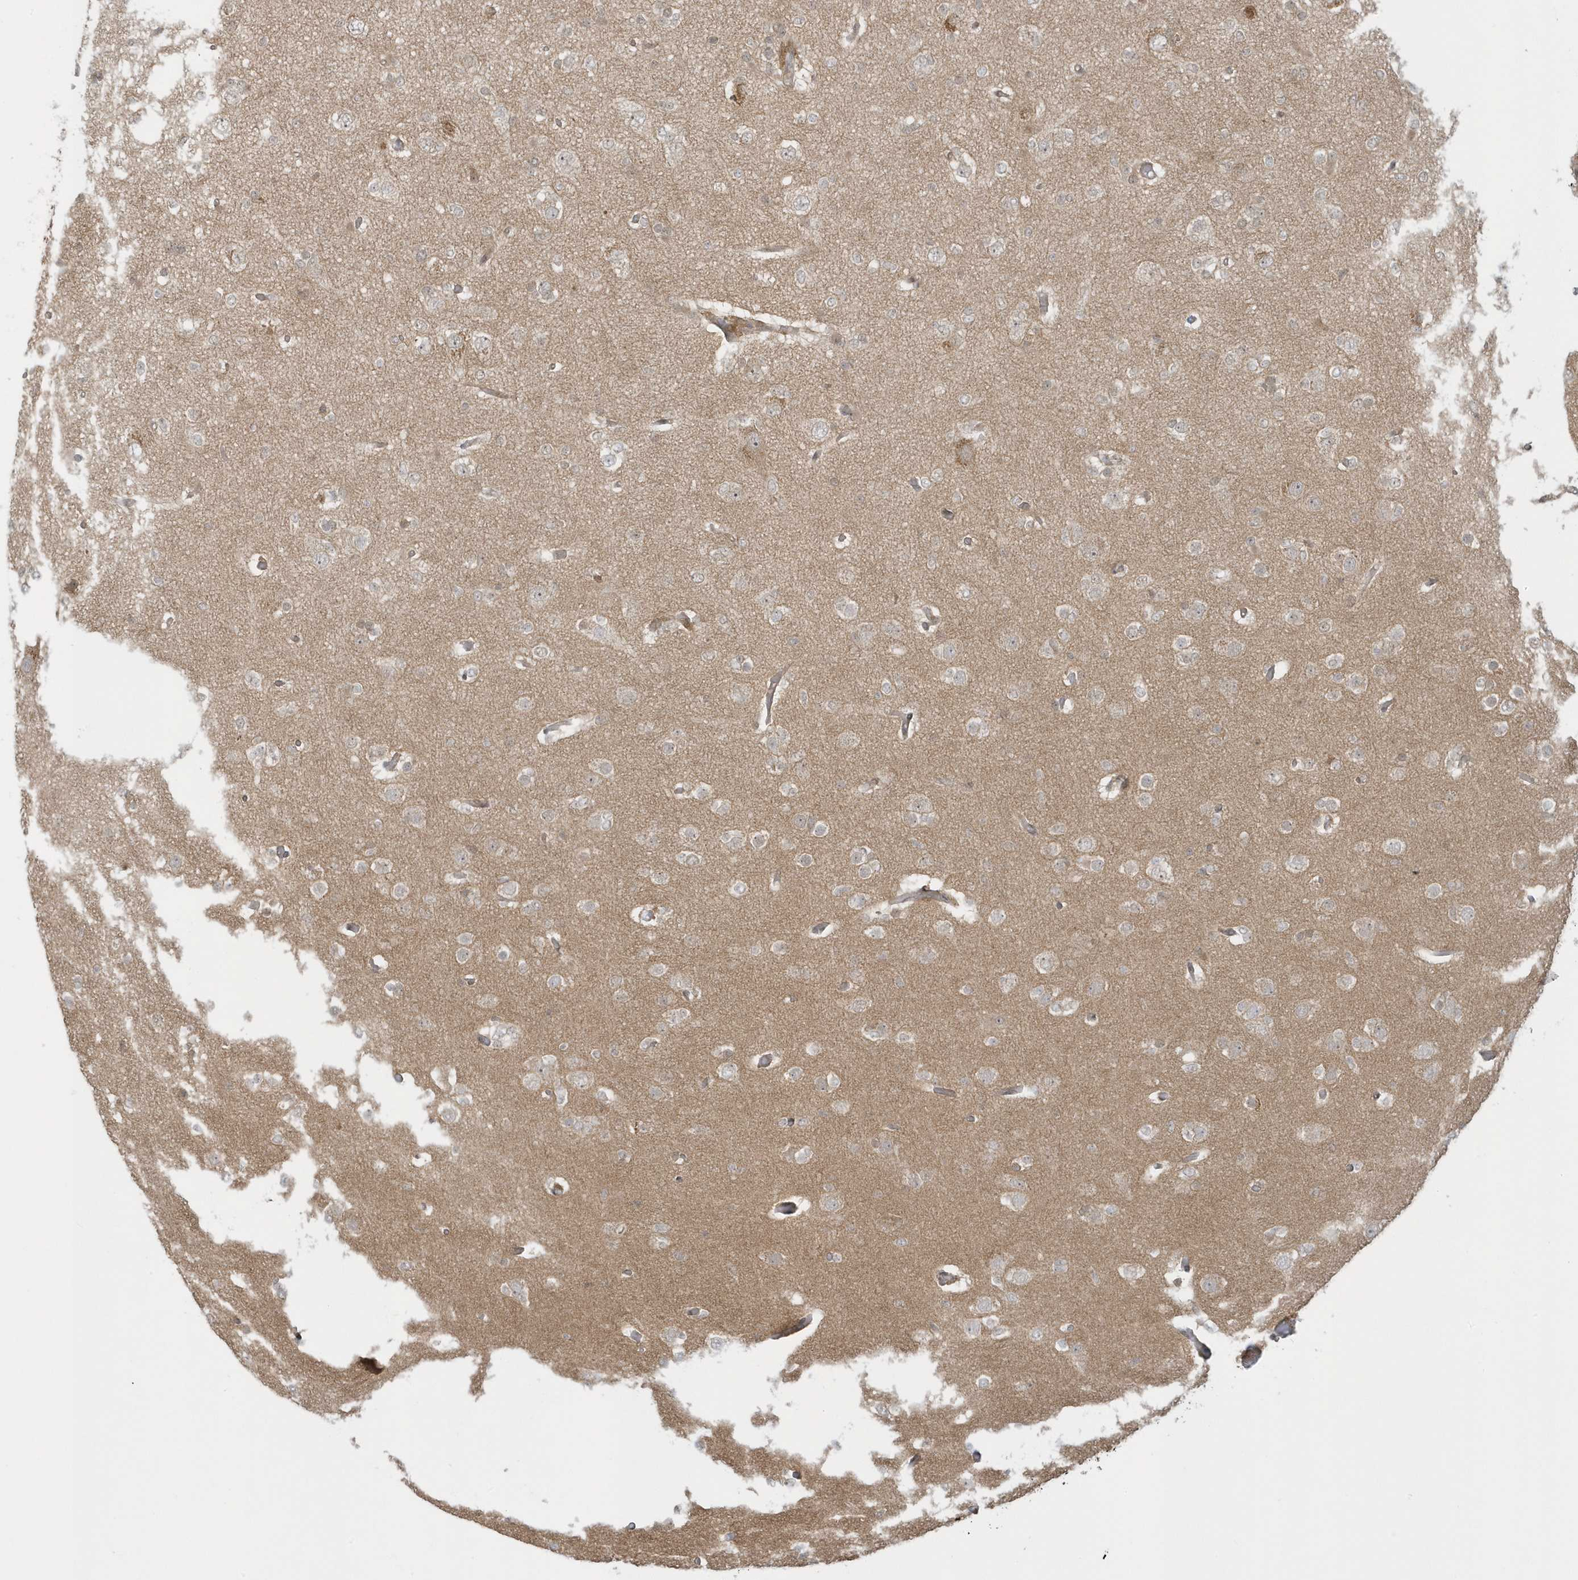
{"staining": {"intensity": "negative", "quantity": "none", "location": "none"}, "tissue": "glioma", "cell_type": "Tumor cells", "image_type": "cancer", "snomed": [{"axis": "morphology", "description": "Glioma, malignant, Low grade"}, {"axis": "topography", "description": "Brain"}], "caption": "A histopathology image of malignant glioma (low-grade) stained for a protein shows no brown staining in tumor cells. The staining is performed using DAB brown chromogen with nuclei counter-stained in using hematoxylin.", "gene": "PPP1R7", "patient": {"sex": "female", "age": 22}}